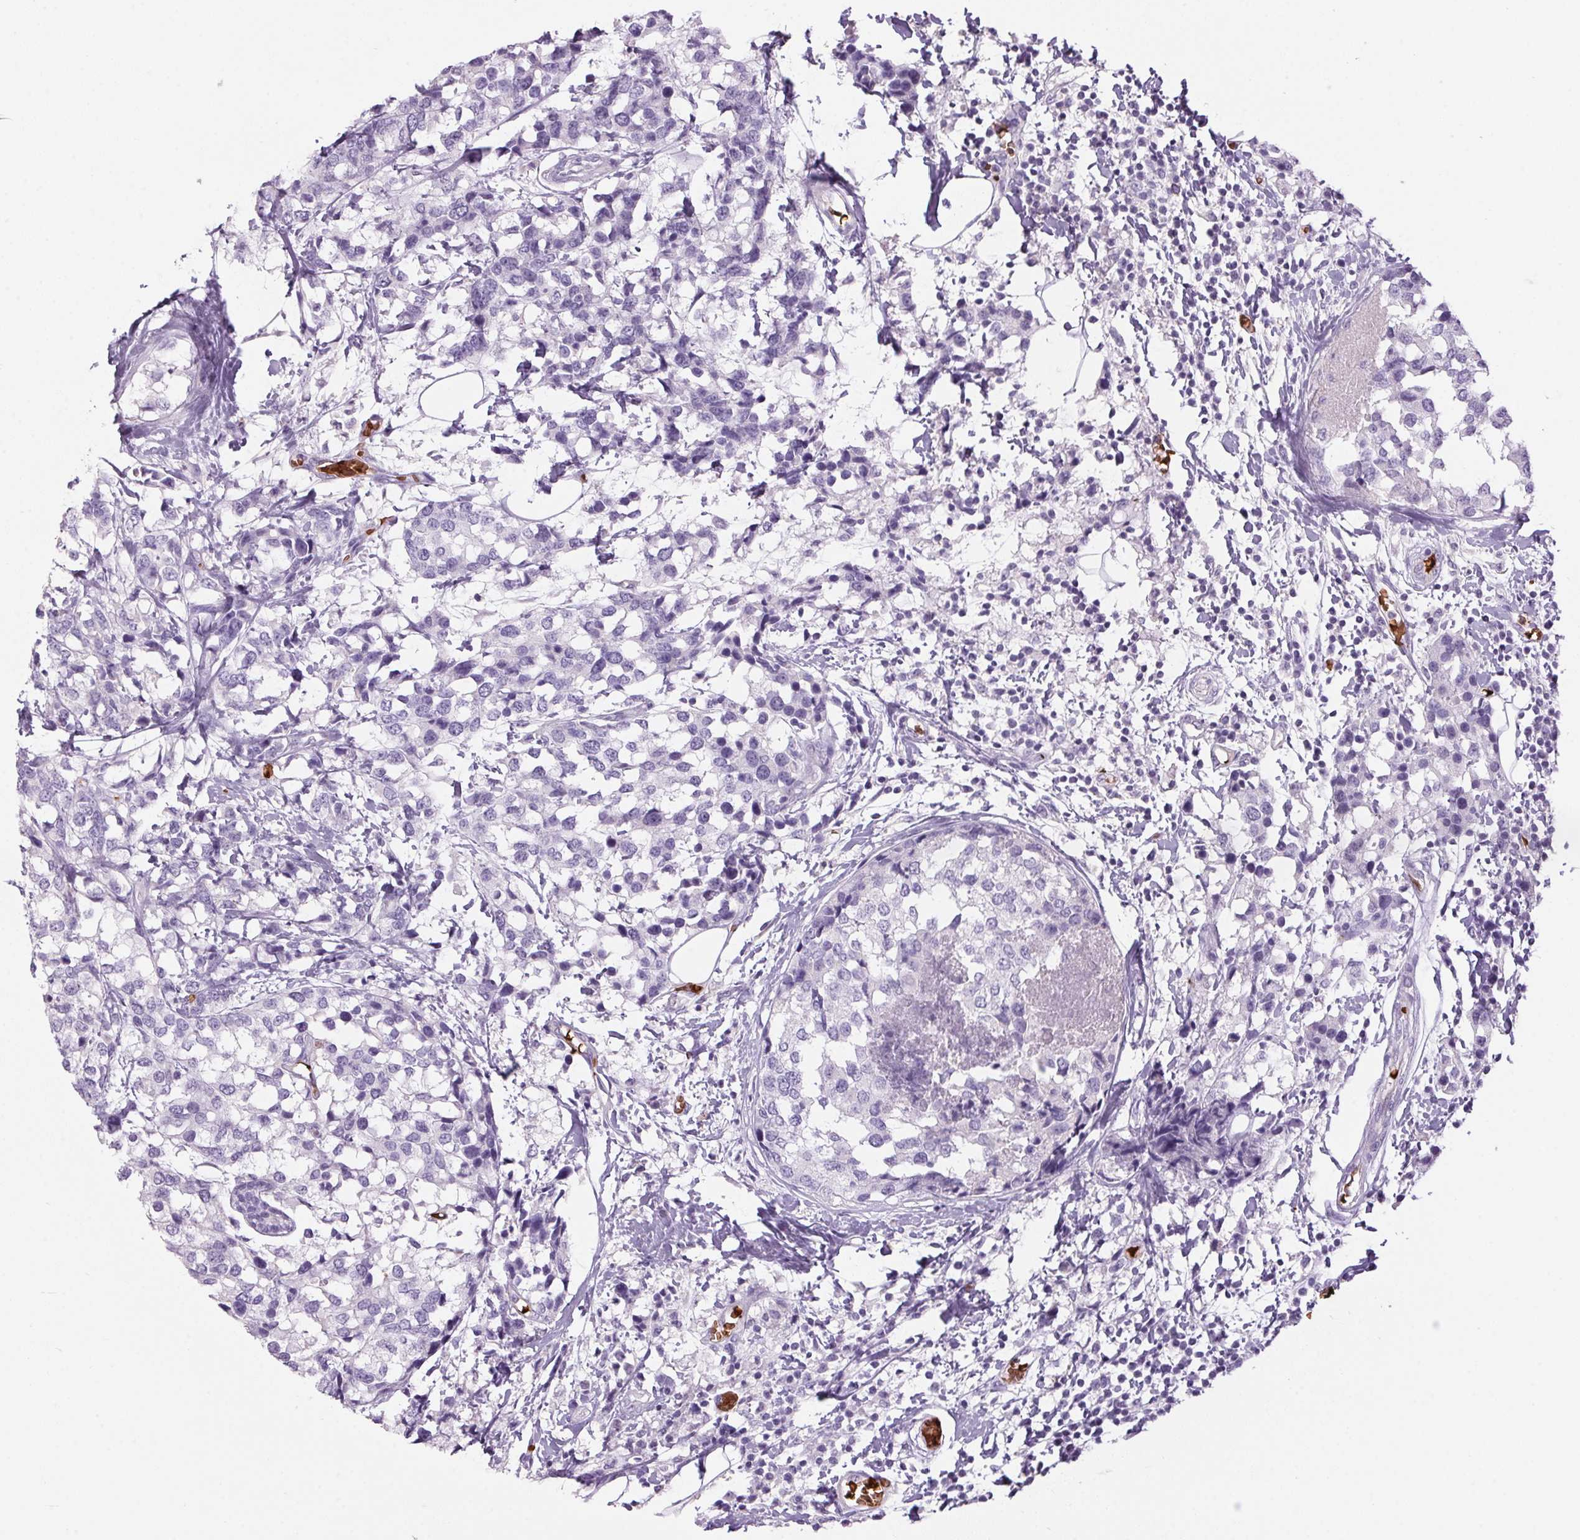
{"staining": {"intensity": "negative", "quantity": "none", "location": "none"}, "tissue": "breast cancer", "cell_type": "Tumor cells", "image_type": "cancer", "snomed": [{"axis": "morphology", "description": "Lobular carcinoma"}, {"axis": "topography", "description": "Breast"}], "caption": "DAB immunohistochemical staining of lobular carcinoma (breast) exhibits no significant staining in tumor cells.", "gene": "HBQ1", "patient": {"sex": "female", "age": 59}}